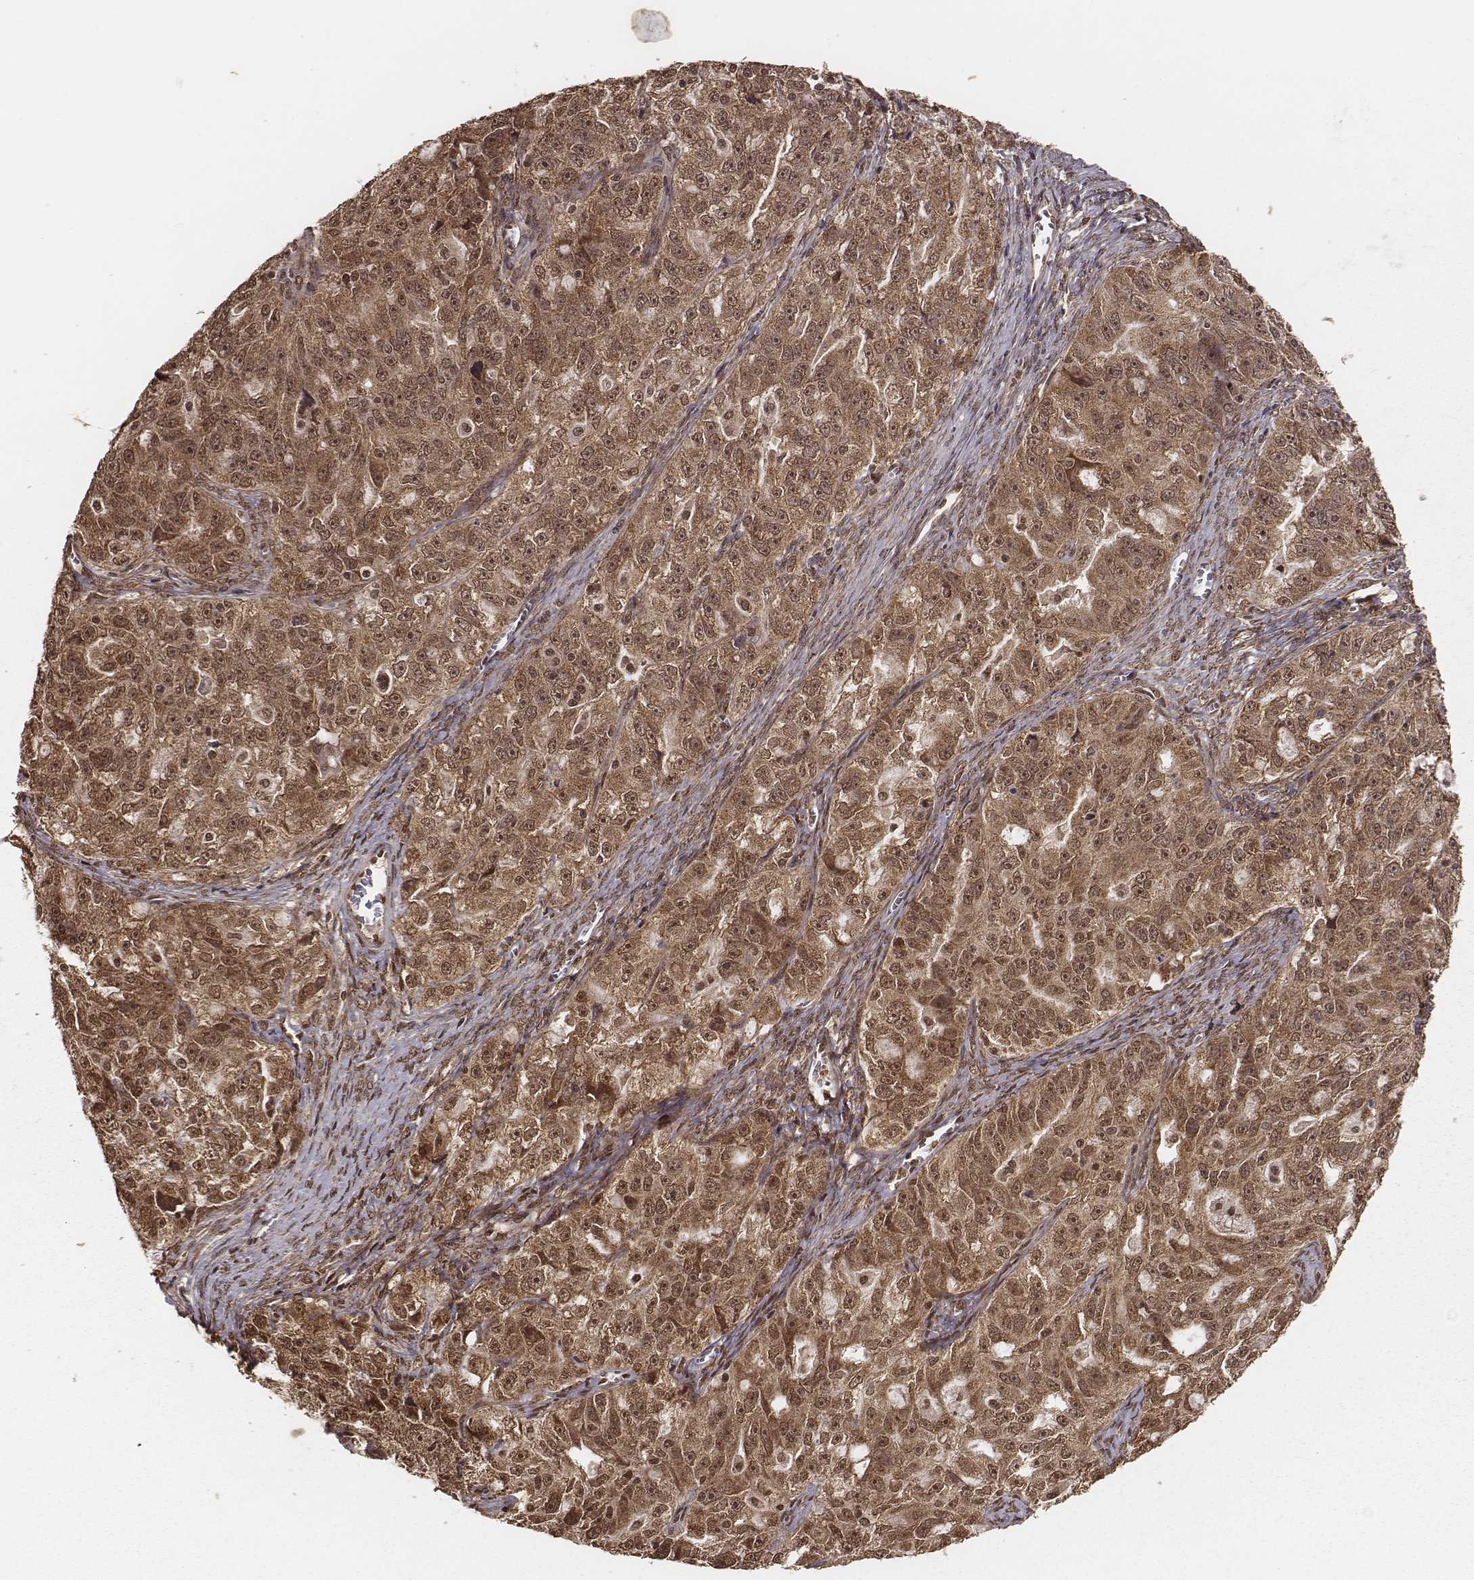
{"staining": {"intensity": "moderate", "quantity": ">75%", "location": "cytoplasmic/membranous,nuclear"}, "tissue": "ovarian cancer", "cell_type": "Tumor cells", "image_type": "cancer", "snomed": [{"axis": "morphology", "description": "Cystadenocarcinoma, serous, NOS"}, {"axis": "topography", "description": "Ovary"}], "caption": "The photomicrograph displays a brown stain indicating the presence of a protein in the cytoplasmic/membranous and nuclear of tumor cells in serous cystadenocarcinoma (ovarian).", "gene": "NFX1", "patient": {"sex": "female", "age": 51}}